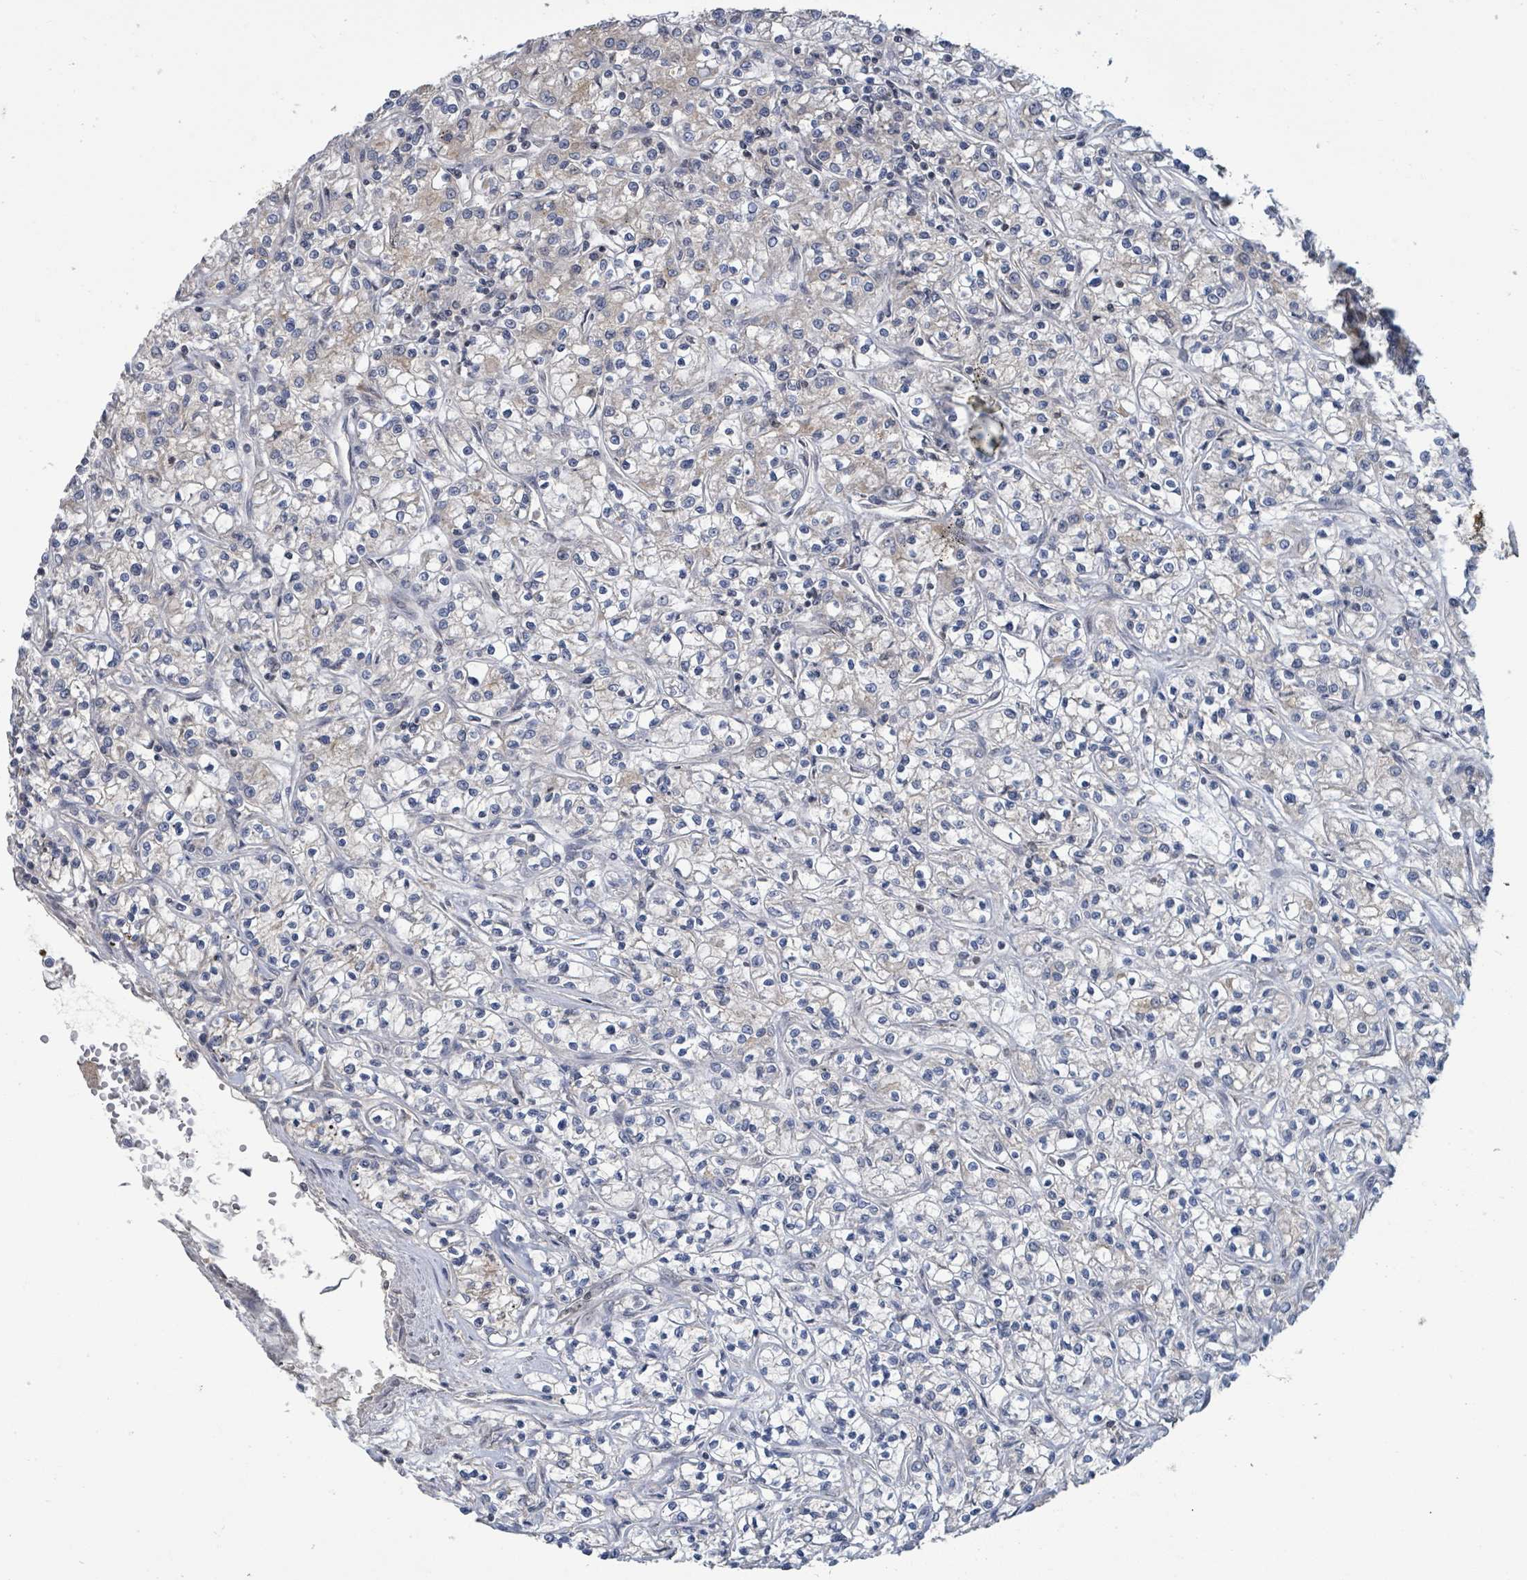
{"staining": {"intensity": "weak", "quantity": "<25%", "location": "cytoplasmic/membranous"}, "tissue": "renal cancer", "cell_type": "Tumor cells", "image_type": "cancer", "snomed": [{"axis": "morphology", "description": "Adenocarcinoma, NOS"}, {"axis": "topography", "description": "Kidney"}], "caption": "Immunohistochemical staining of human adenocarcinoma (renal) displays no significant staining in tumor cells. (DAB IHC, high magnification).", "gene": "ZBTB14", "patient": {"sex": "female", "age": 59}}